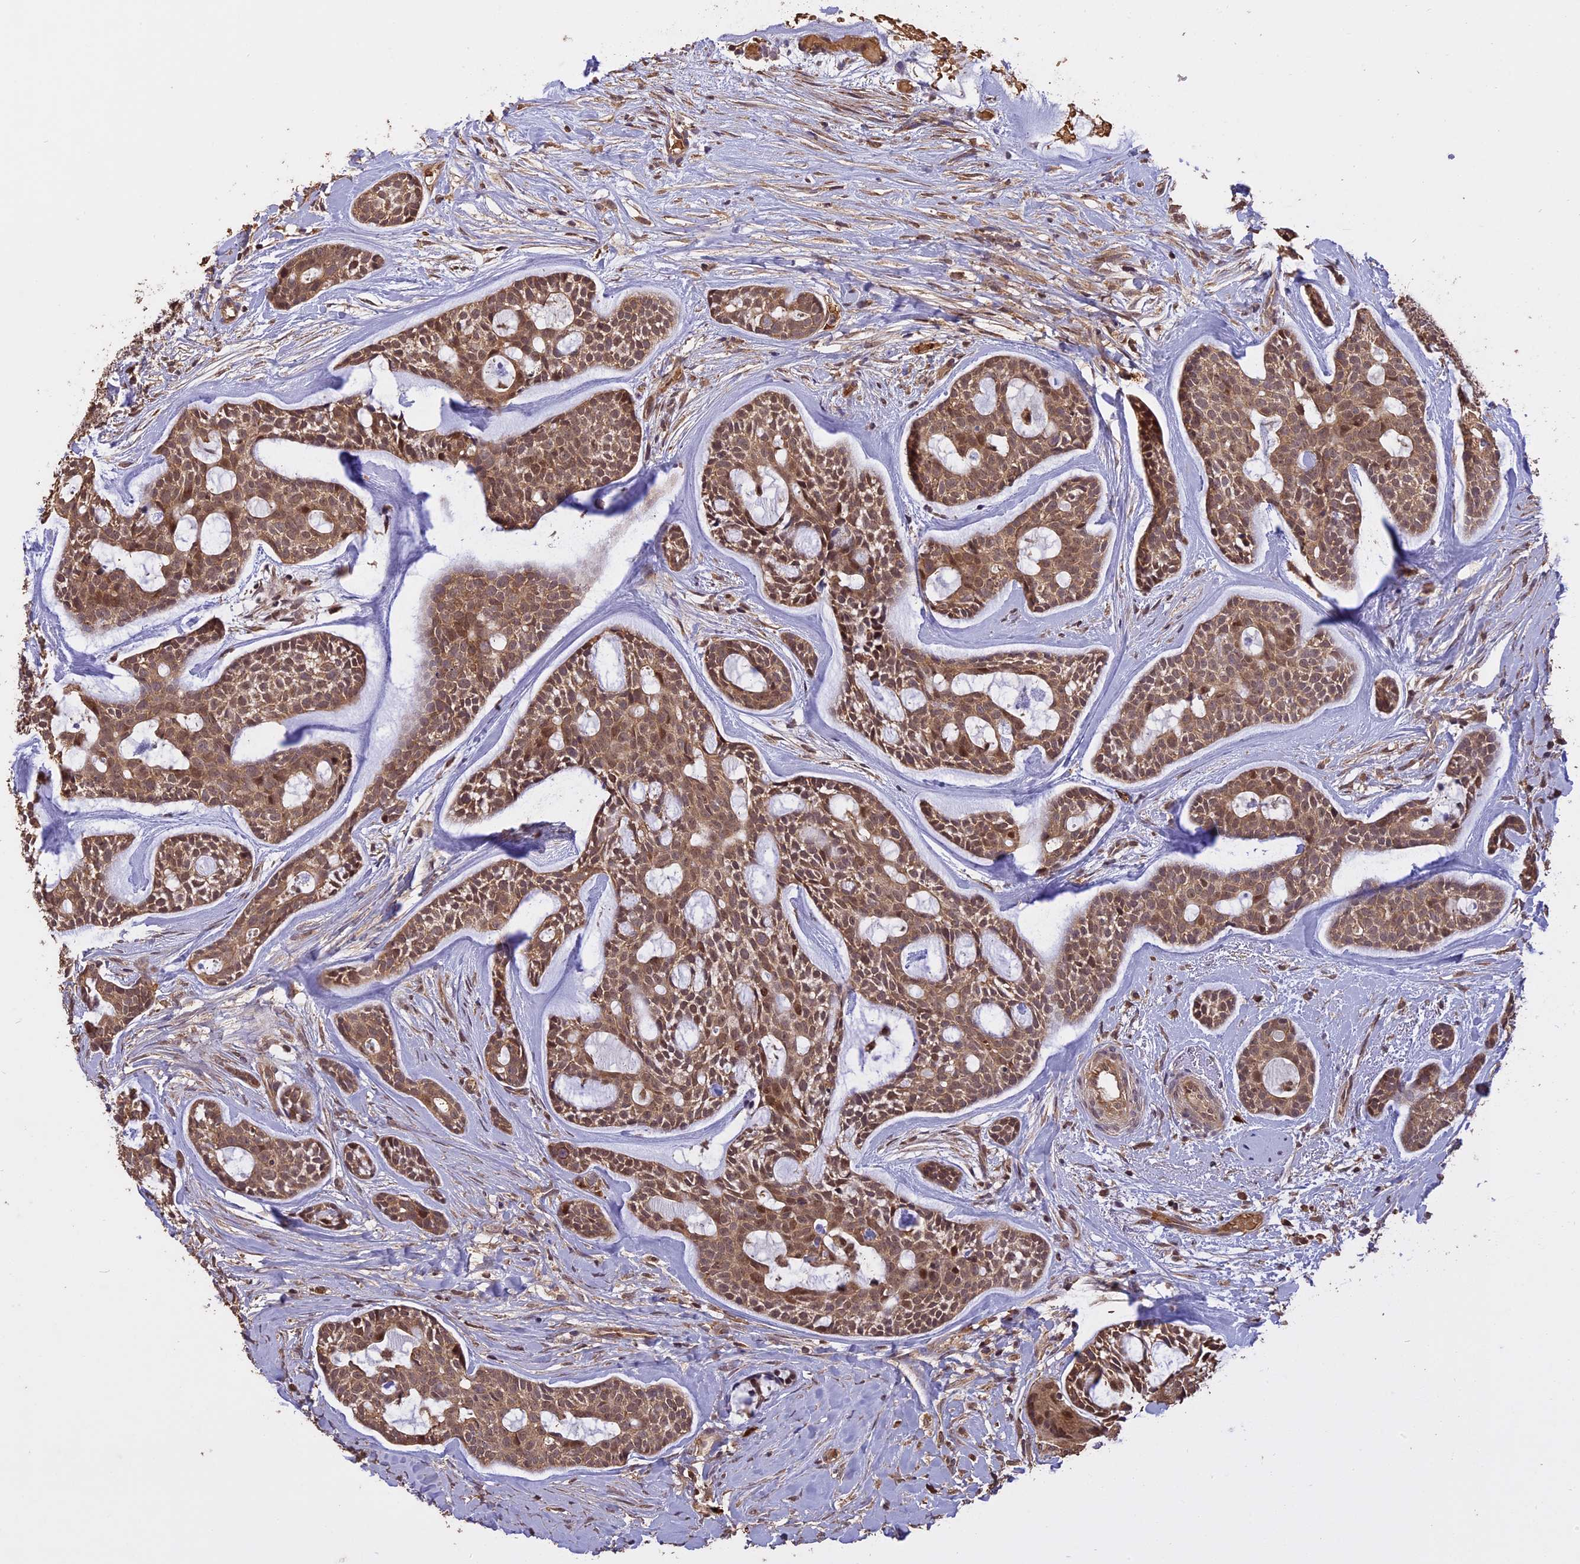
{"staining": {"intensity": "moderate", "quantity": ">75%", "location": "cytoplasmic/membranous,nuclear"}, "tissue": "head and neck cancer", "cell_type": "Tumor cells", "image_type": "cancer", "snomed": [{"axis": "morphology", "description": "Normal tissue, NOS"}, {"axis": "morphology", "description": "Adenocarcinoma, NOS"}, {"axis": "topography", "description": "Subcutis"}, {"axis": "topography", "description": "Nasopharynx"}, {"axis": "topography", "description": "Head-Neck"}], "caption": "This micrograph displays head and neck cancer (adenocarcinoma) stained with immunohistochemistry (IHC) to label a protein in brown. The cytoplasmic/membranous and nuclear of tumor cells show moderate positivity for the protein. Nuclei are counter-stained blue.", "gene": "TIGD7", "patient": {"sex": "female", "age": 73}}